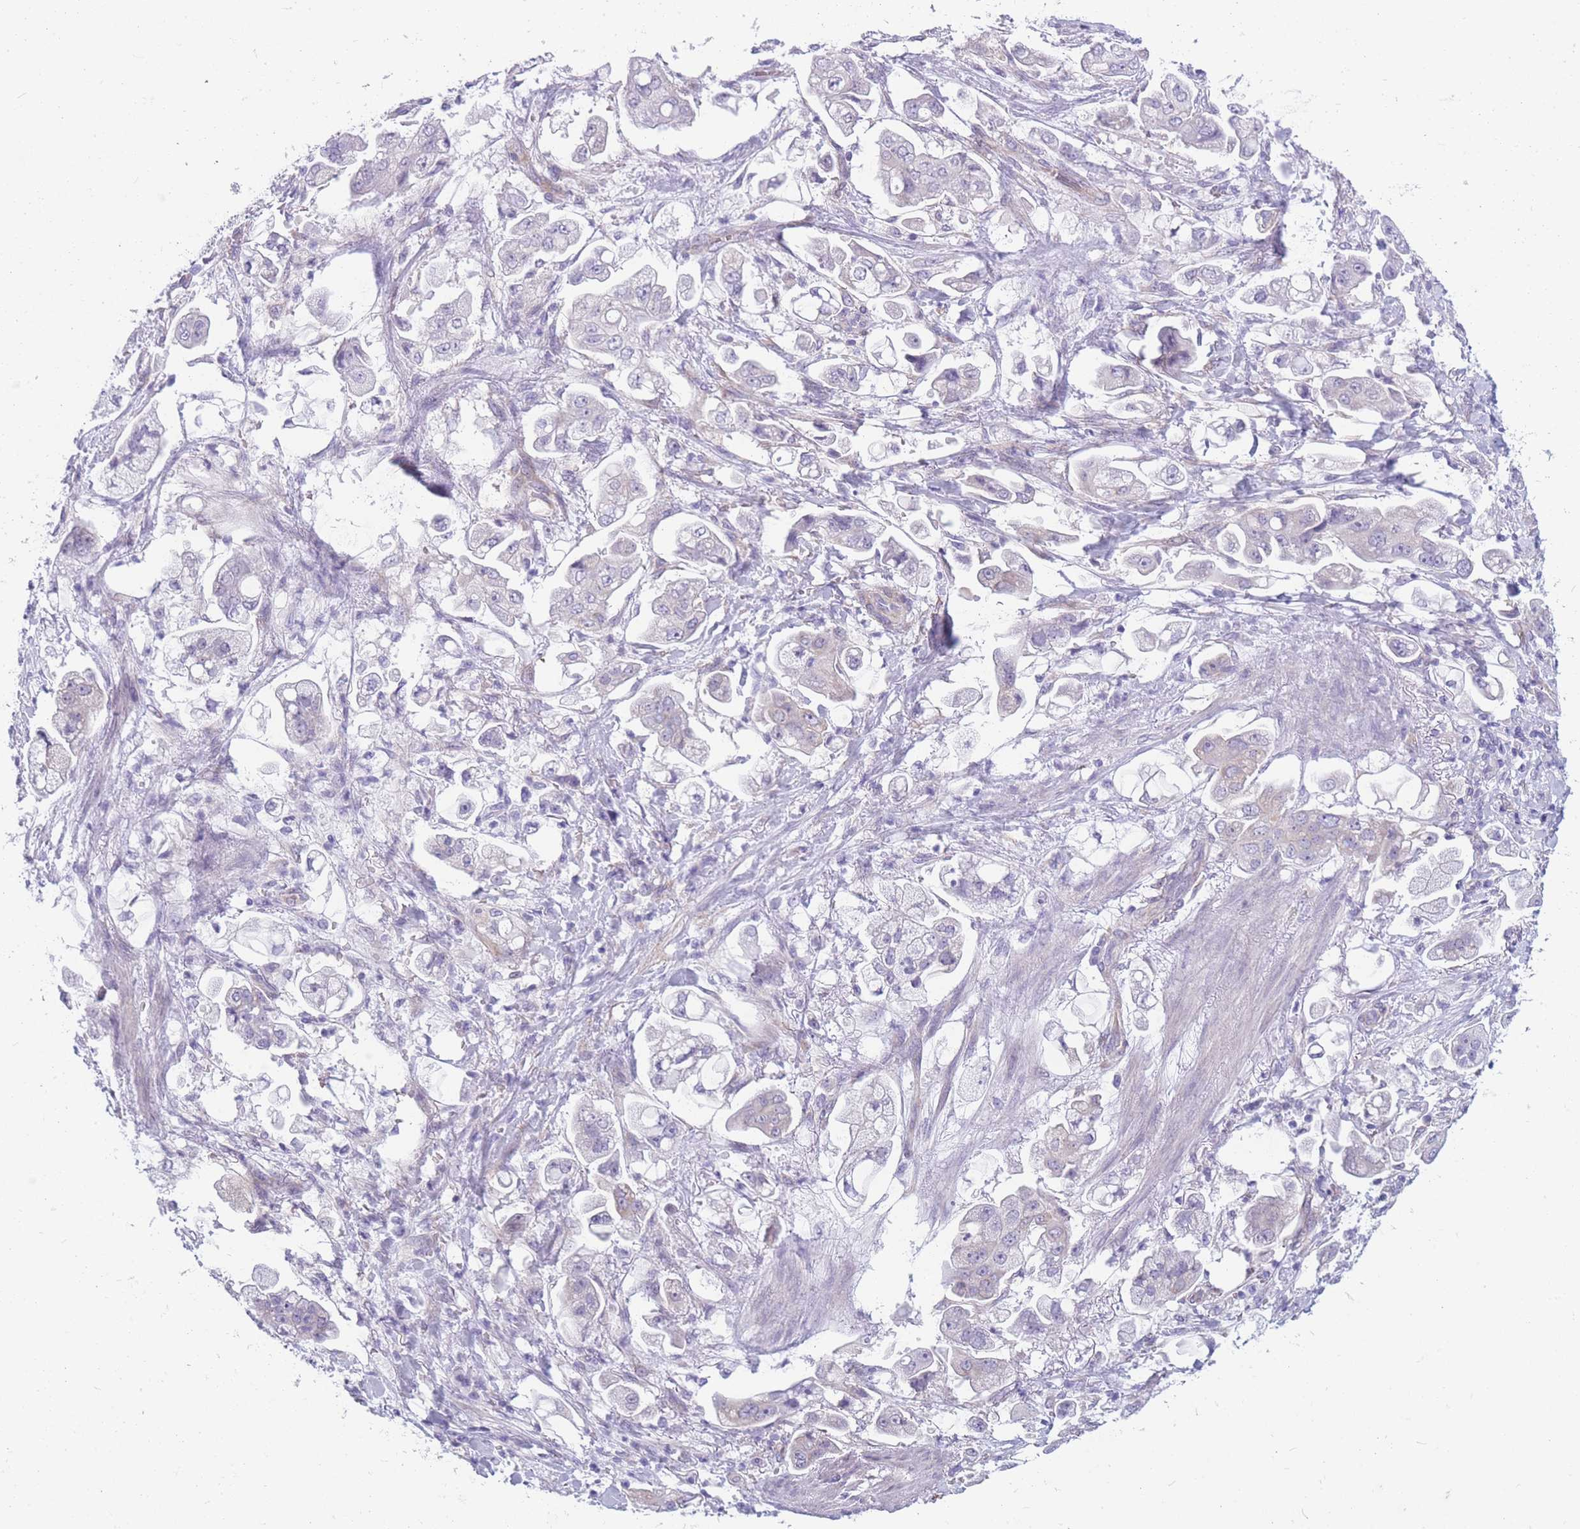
{"staining": {"intensity": "negative", "quantity": "none", "location": "none"}, "tissue": "stomach cancer", "cell_type": "Tumor cells", "image_type": "cancer", "snomed": [{"axis": "morphology", "description": "Adenocarcinoma, NOS"}, {"axis": "topography", "description": "Stomach"}], "caption": "High magnification brightfield microscopy of stomach cancer stained with DAB (brown) and counterstained with hematoxylin (blue): tumor cells show no significant staining.", "gene": "MTSS2", "patient": {"sex": "male", "age": 62}}